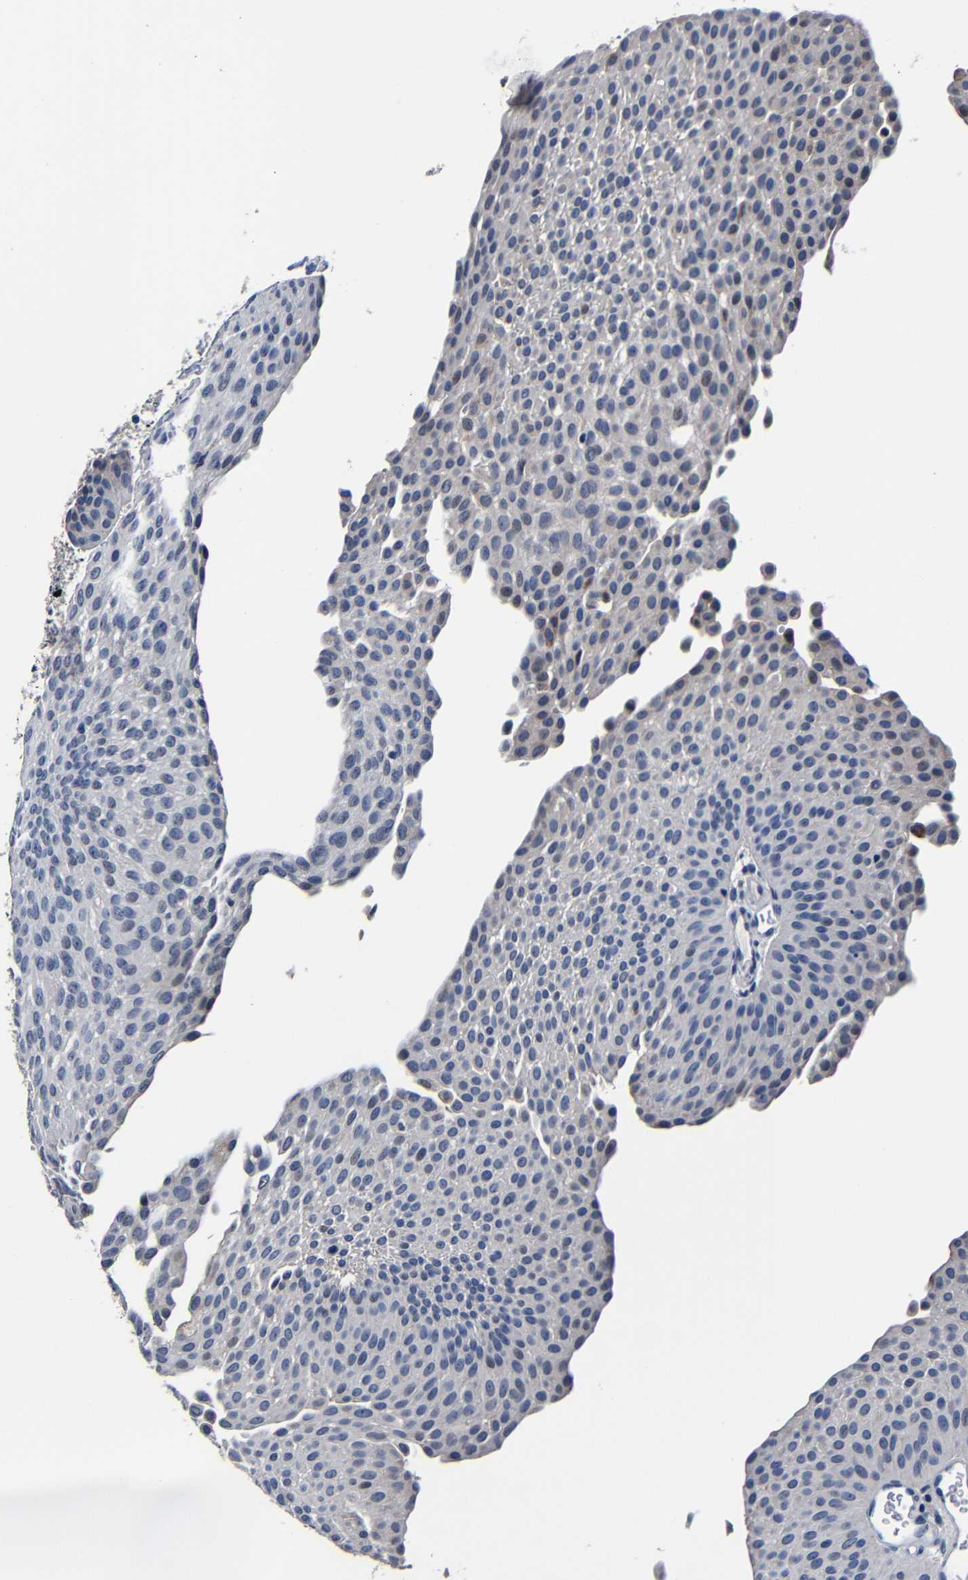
{"staining": {"intensity": "negative", "quantity": "none", "location": "none"}, "tissue": "urothelial cancer", "cell_type": "Tumor cells", "image_type": "cancer", "snomed": [{"axis": "morphology", "description": "Urothelial carcinoma, Low grade"}, {"axis": "topography", "description": "Urinary bladder"}], "caption": "Immunohistochemical staining of human urothelial carcinoma (low-grade) exhibits no significant expression in tumor cells.", "gene": "DEPP1", "patient": {"sex": "female", "age": 60}}